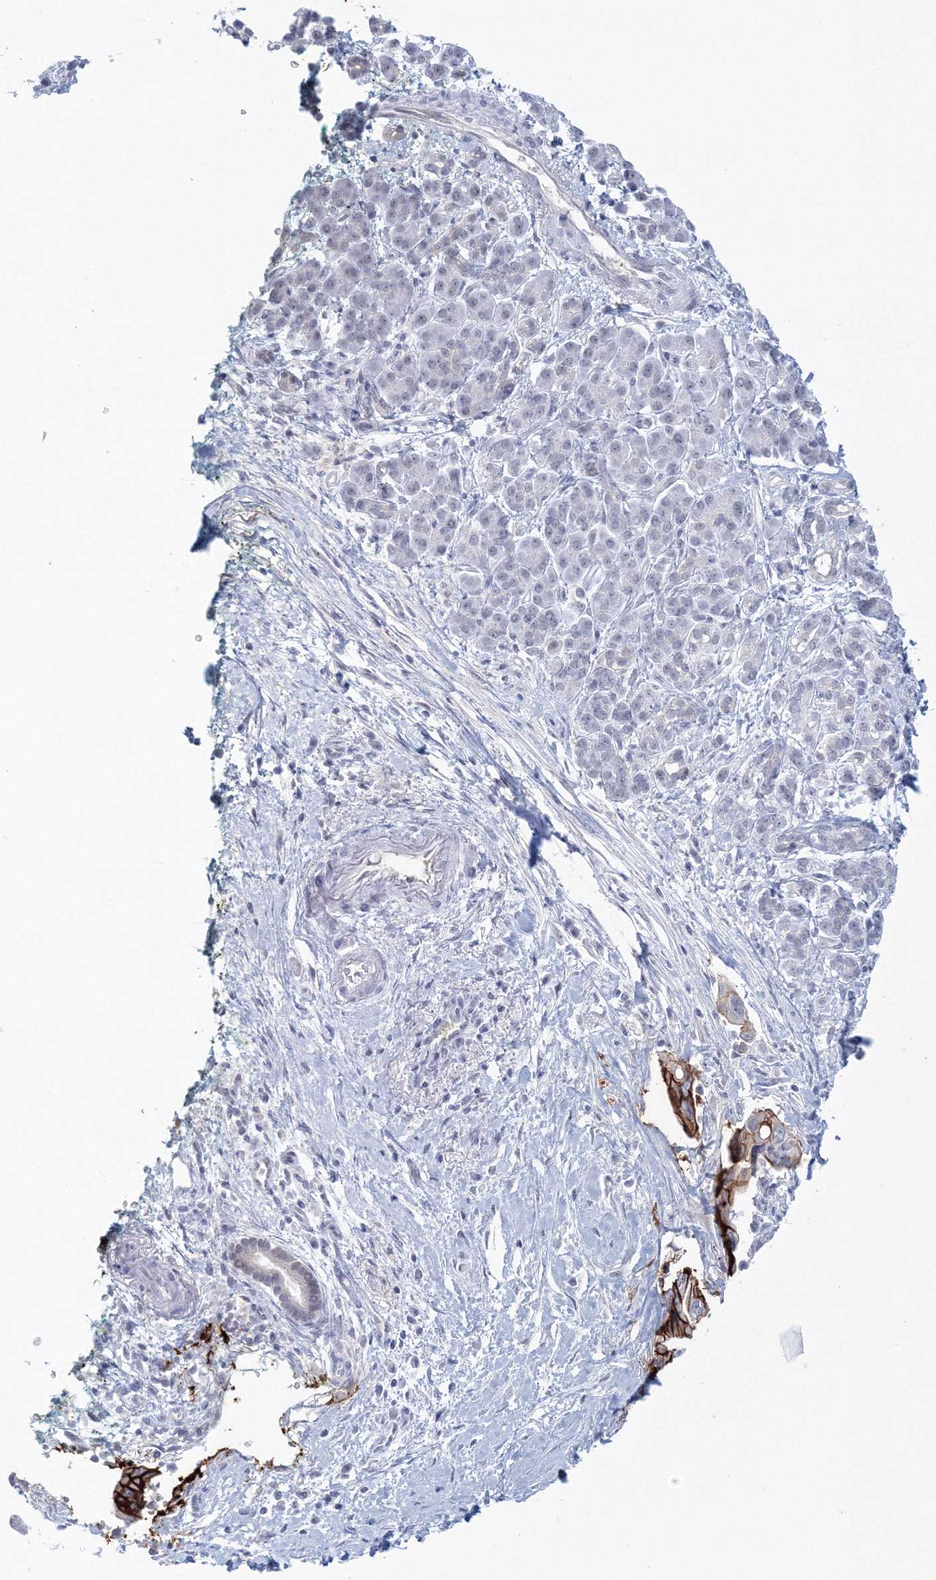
{"staining": {"intensity": "strong", "quantity": "25%-75%", "location": "cytoplasmic/membranous"}, "tissue": "pancreatic cancer", "cell_type": "Tumor cells", "image_type": "cancer", "snomed": [{"axis": "morphology", "description": "Adenocarcinoma, NOS"}, {"axis": "topography", "description": "Pancreas"}], "caption": "IHC of human pancreatic cancer displays high levels of strong cytoplasmic/membranous expression in approximately 25%-75% of tumor cells.", "gene": "VSIG1", "patient": {"sex": "male", "age": 78}}